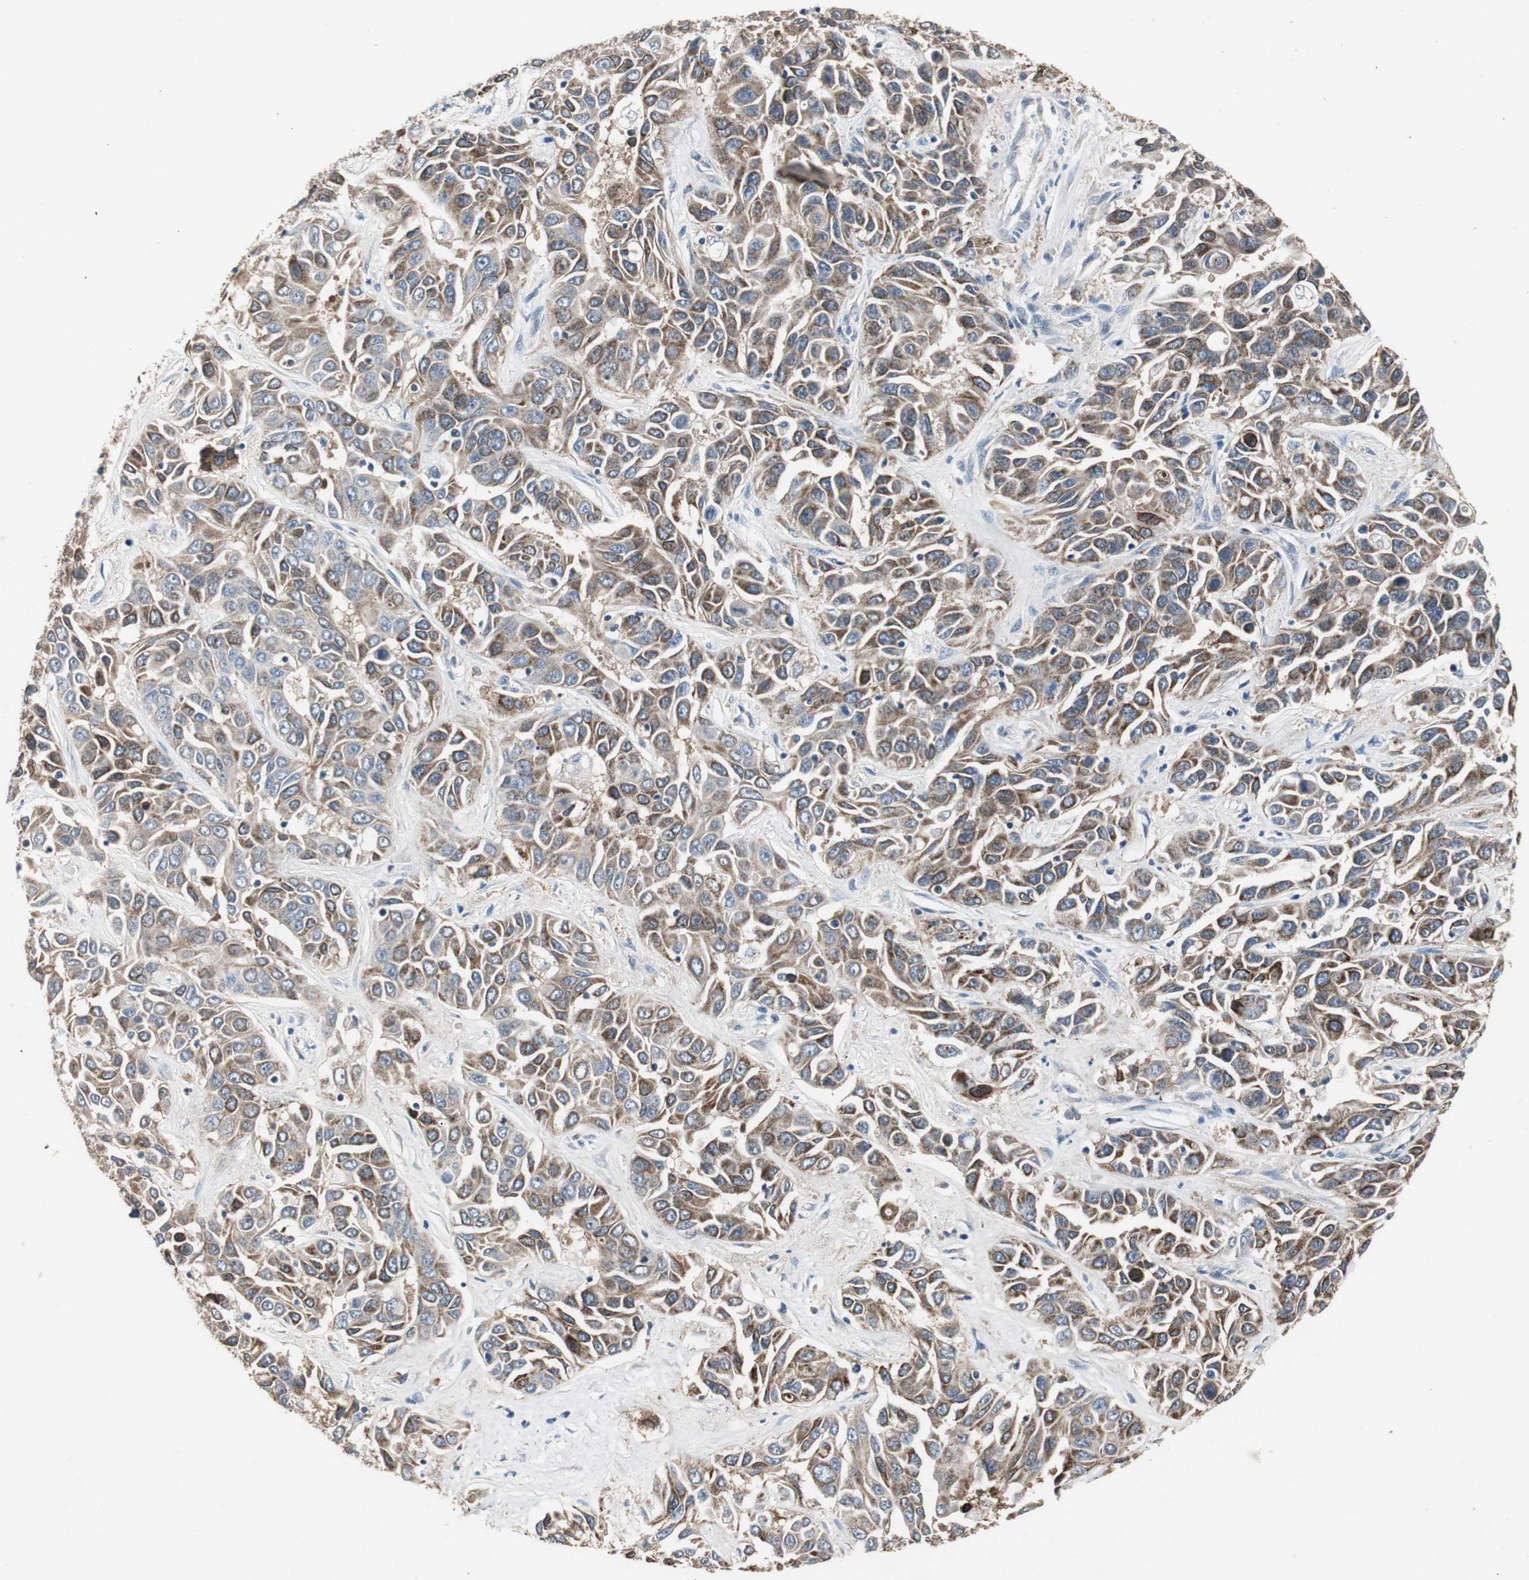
{"staining": {"intensity": "moderate", "quantity": ">75%", "location": "cytoplasmic/membranous"}, "tissue": "liver cancer", "cell_type": "Tumor cells", "image_type": "cancer", "snomed": [{"axis": "morphology", "description": "Cholangiocarcinoma"}, {"axis": "topography", "description": "Liver"}], "caption": "Moderate cytoplasmic/membranous positivity is identified in about >75% of tumor cells in liver cancer (cholangiocarcinoma). Nuclei are stained in blue.", "gene": "PTPRN2", "patient": {"sex": "female", "age": 52}}